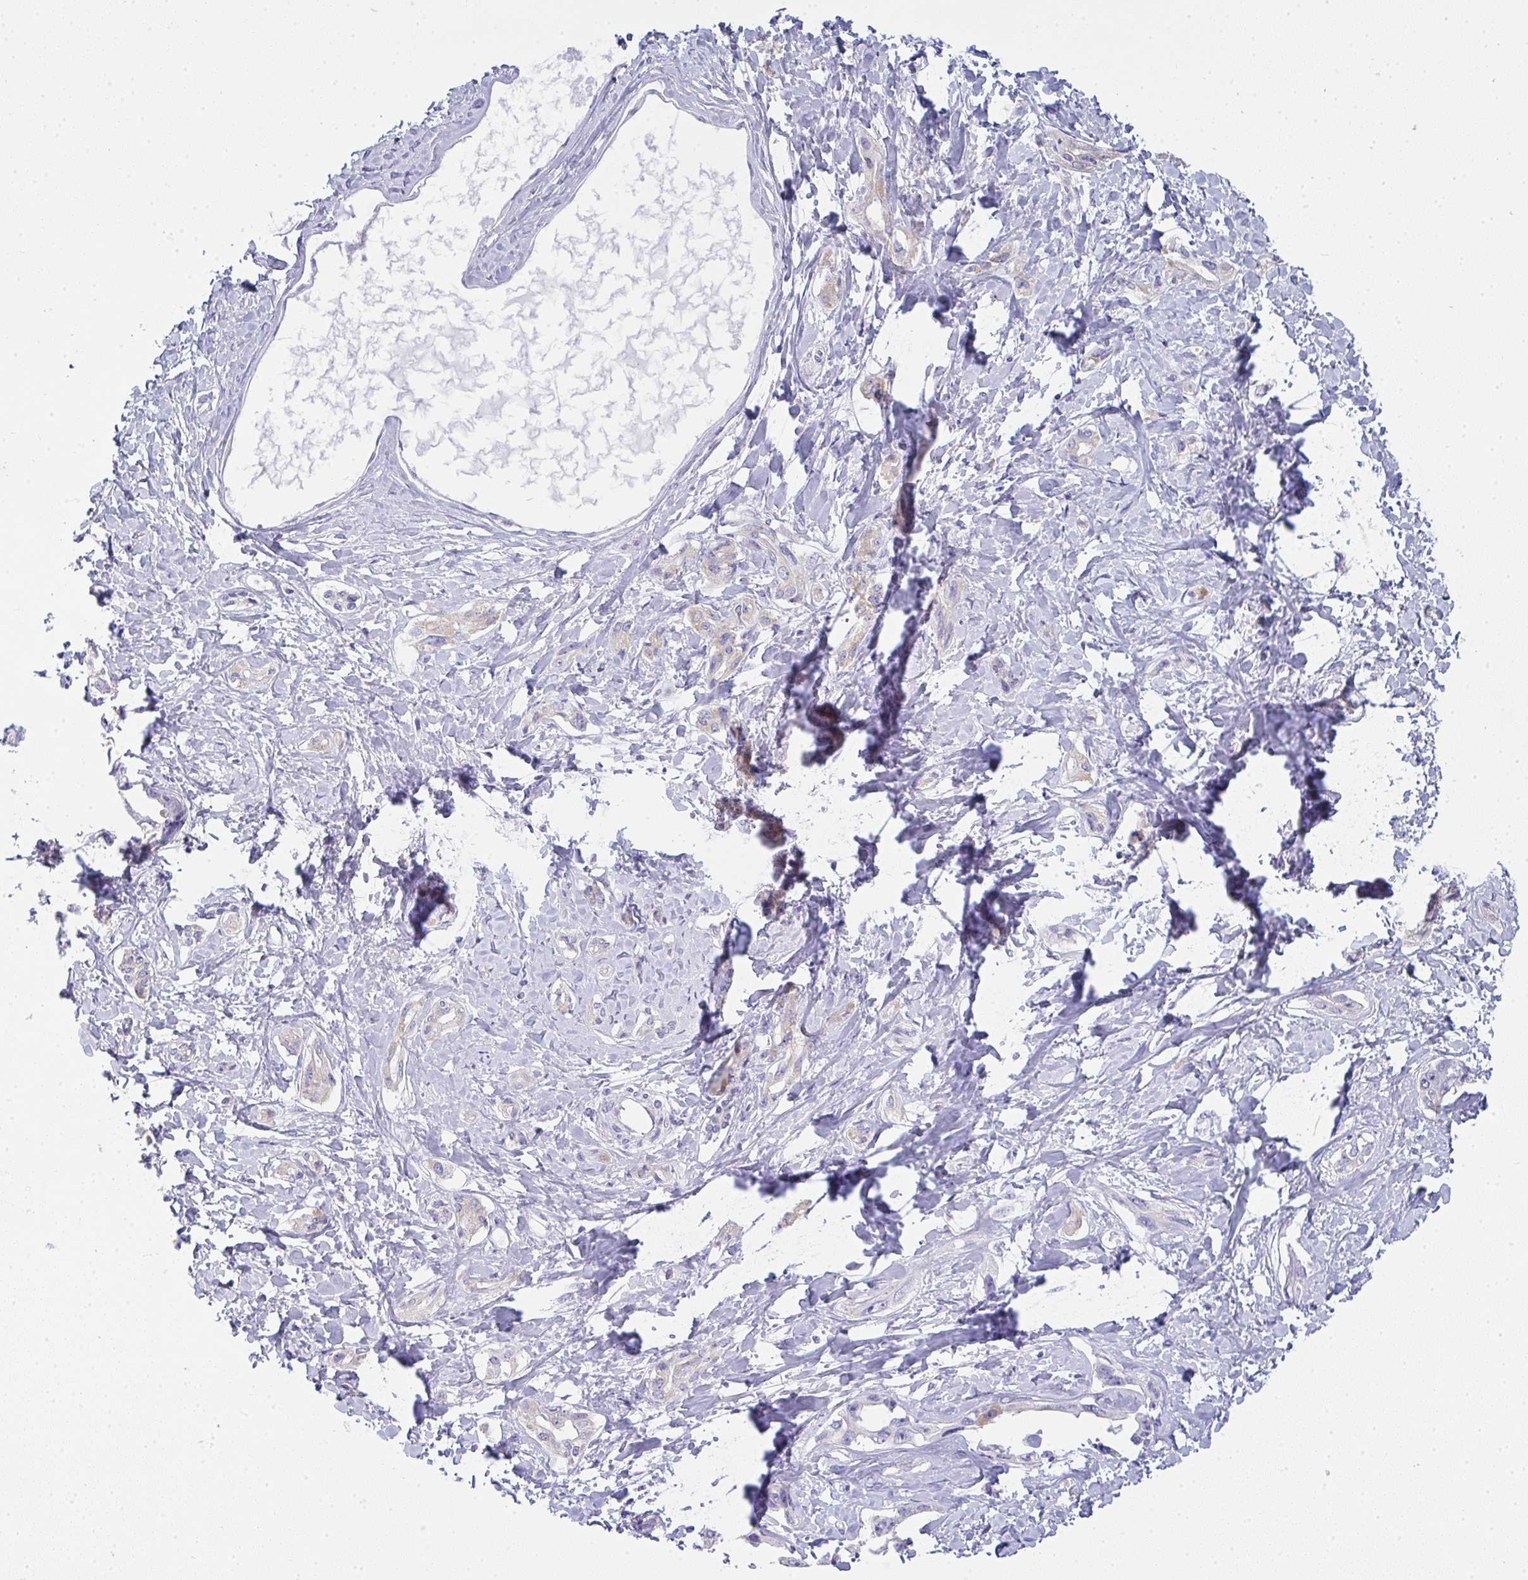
{"staining": {"intensity": "negative", "quantity": "none", "location": "none"}, "tissue": "liver cancer", "cell_type": "Tumor cells", "image_type": "cancer", "snomed": [{"axis": "morphology", "description": "Cholangiocarcinoma"}, {"axis": "topography", "description": "Liver"}], "caption": "The photomicrograph exhibits no staining of tumor cells in liver cancer. (DAB immunohistochemistry visualized using brightfield microscopy, high magnification).", "gene": "GSDMB", "patient": {"sex": "male", "age": 59}}